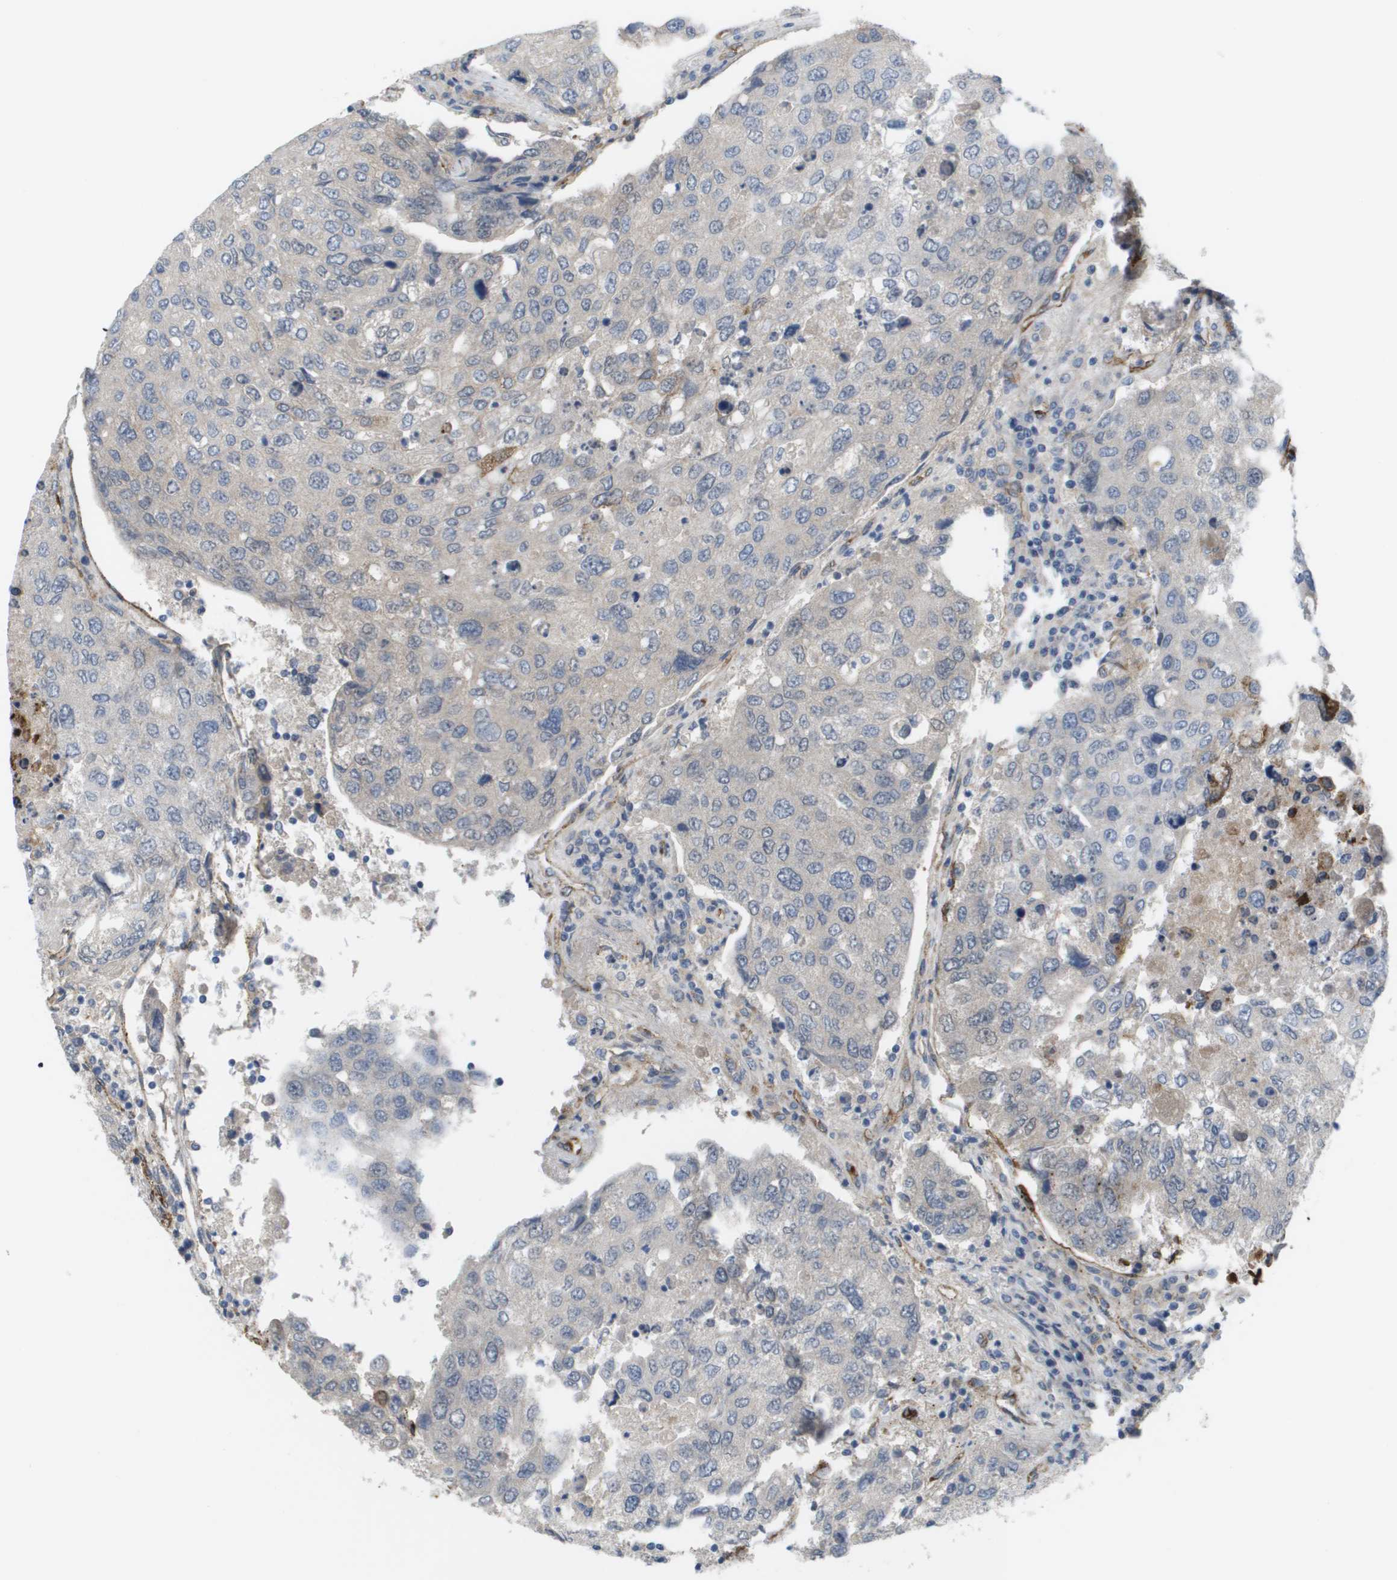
{"staining": {"intensity": "negative", "quantity": "none", "location": "none"}, "tissue": "urothelial cancer", "cell_type": "Tumor cells", "image_type": "cancer", "snomed": [{"axis": "morphology", "description": "Urothelial carcinoma, High grade"}, {"axis": "topography", "description": "Lymph node"}, {"axis": "topography", "description": "Urinary bladder"}], "caption": "Photomicrograph shows no significant protein positivity in tumor cells of urothelial cancer.", "gene": "ANGPT2", "patient": {"sex": "male", "age": 51}}